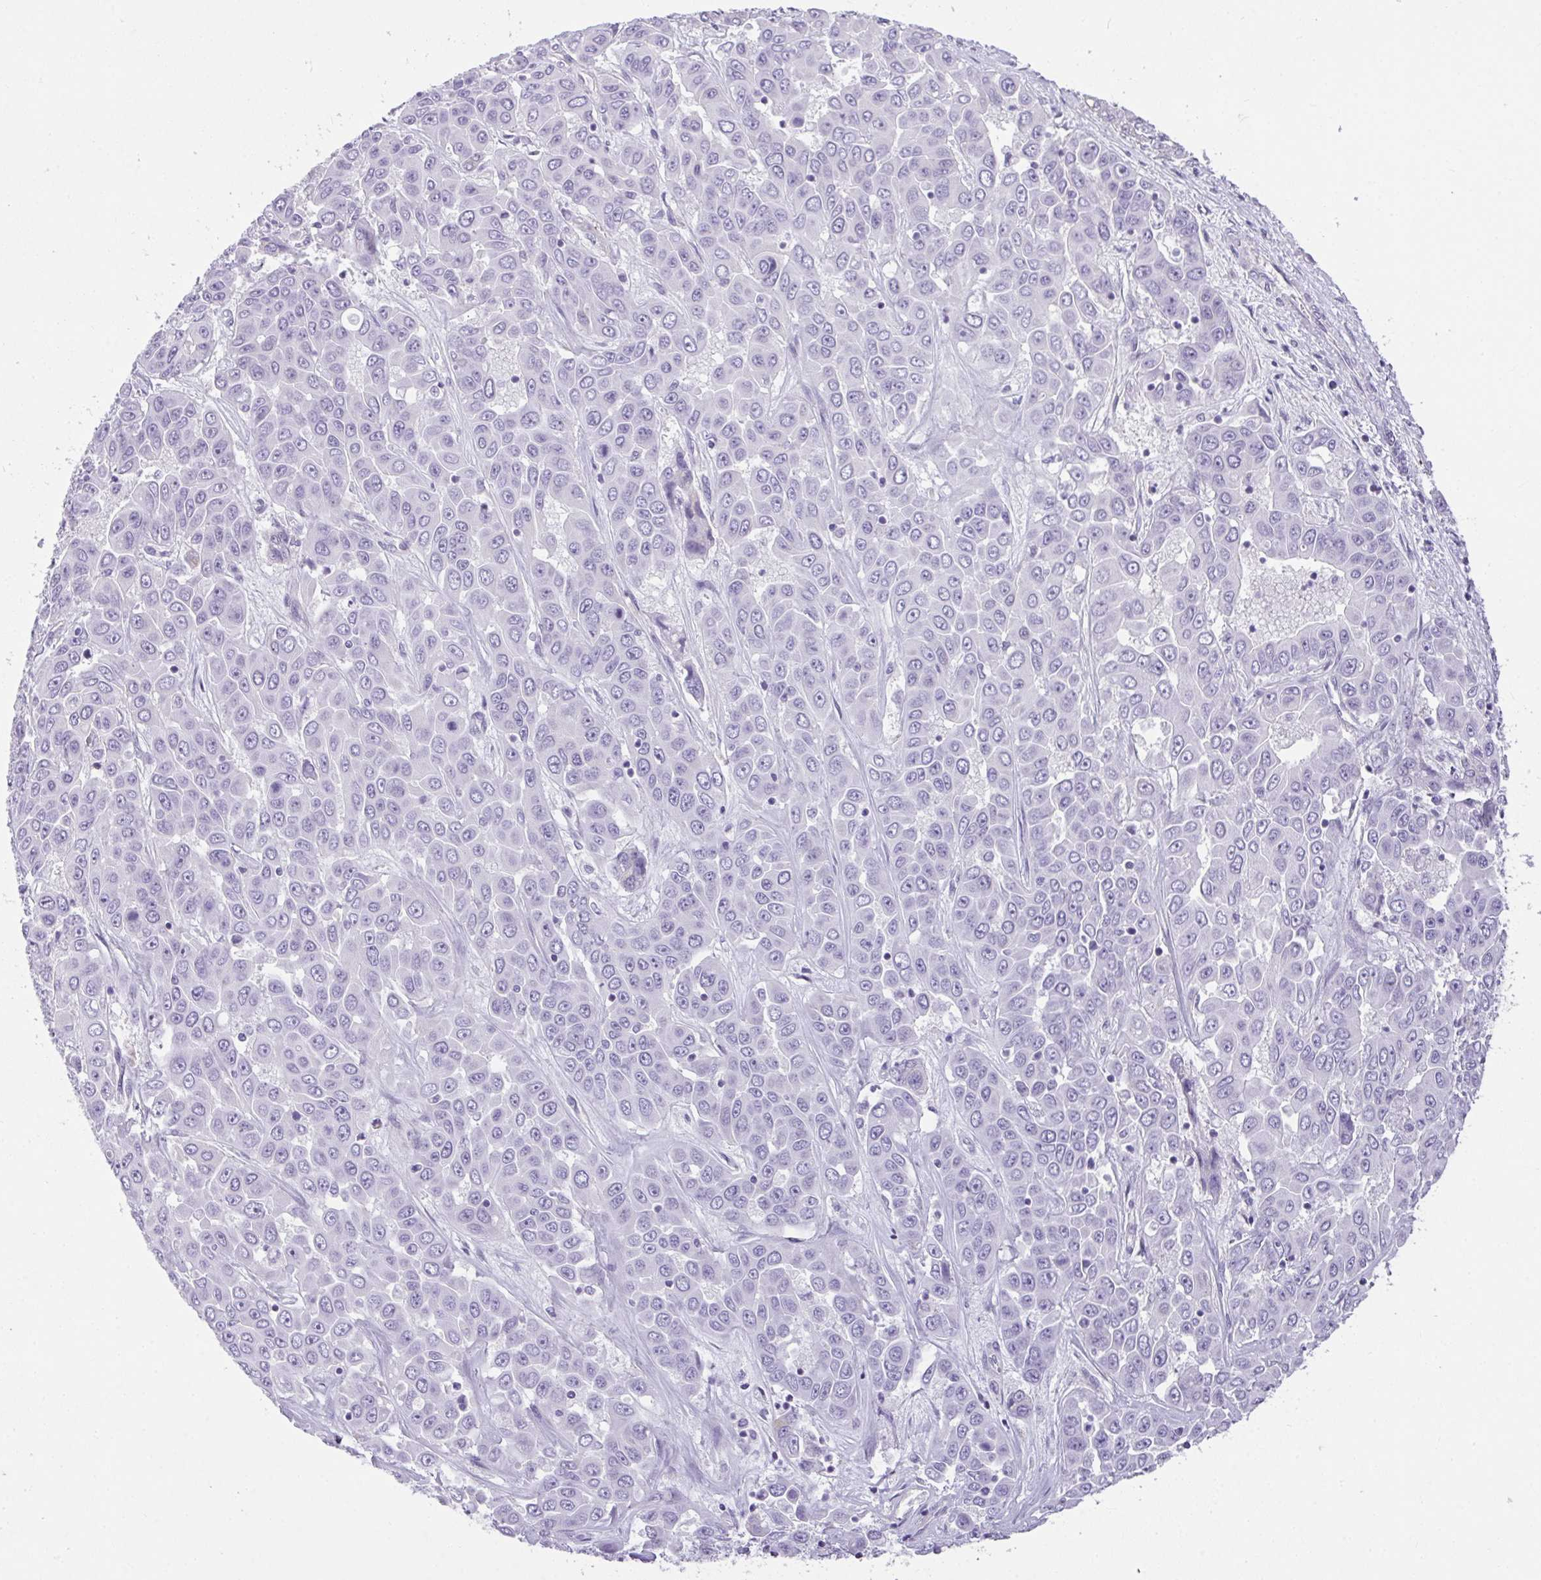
{"staining": {"intensity": "negative", "quantity": "none", "location": "none"}, "tissue": "liver cancer", "cell_type": "Tumor cells", "image_type": "cancer", "snomed": [{"axis": "morphology", "description": "Cholangiocarcinoma"}, {"axis": "topography", "description": "Liver"}], "caption": "Liver cancer stained for a protein using IHC displays no staining tumor cells.", "gene": "PLPPR3", "patient": {"sex": "female", "age": 52}}